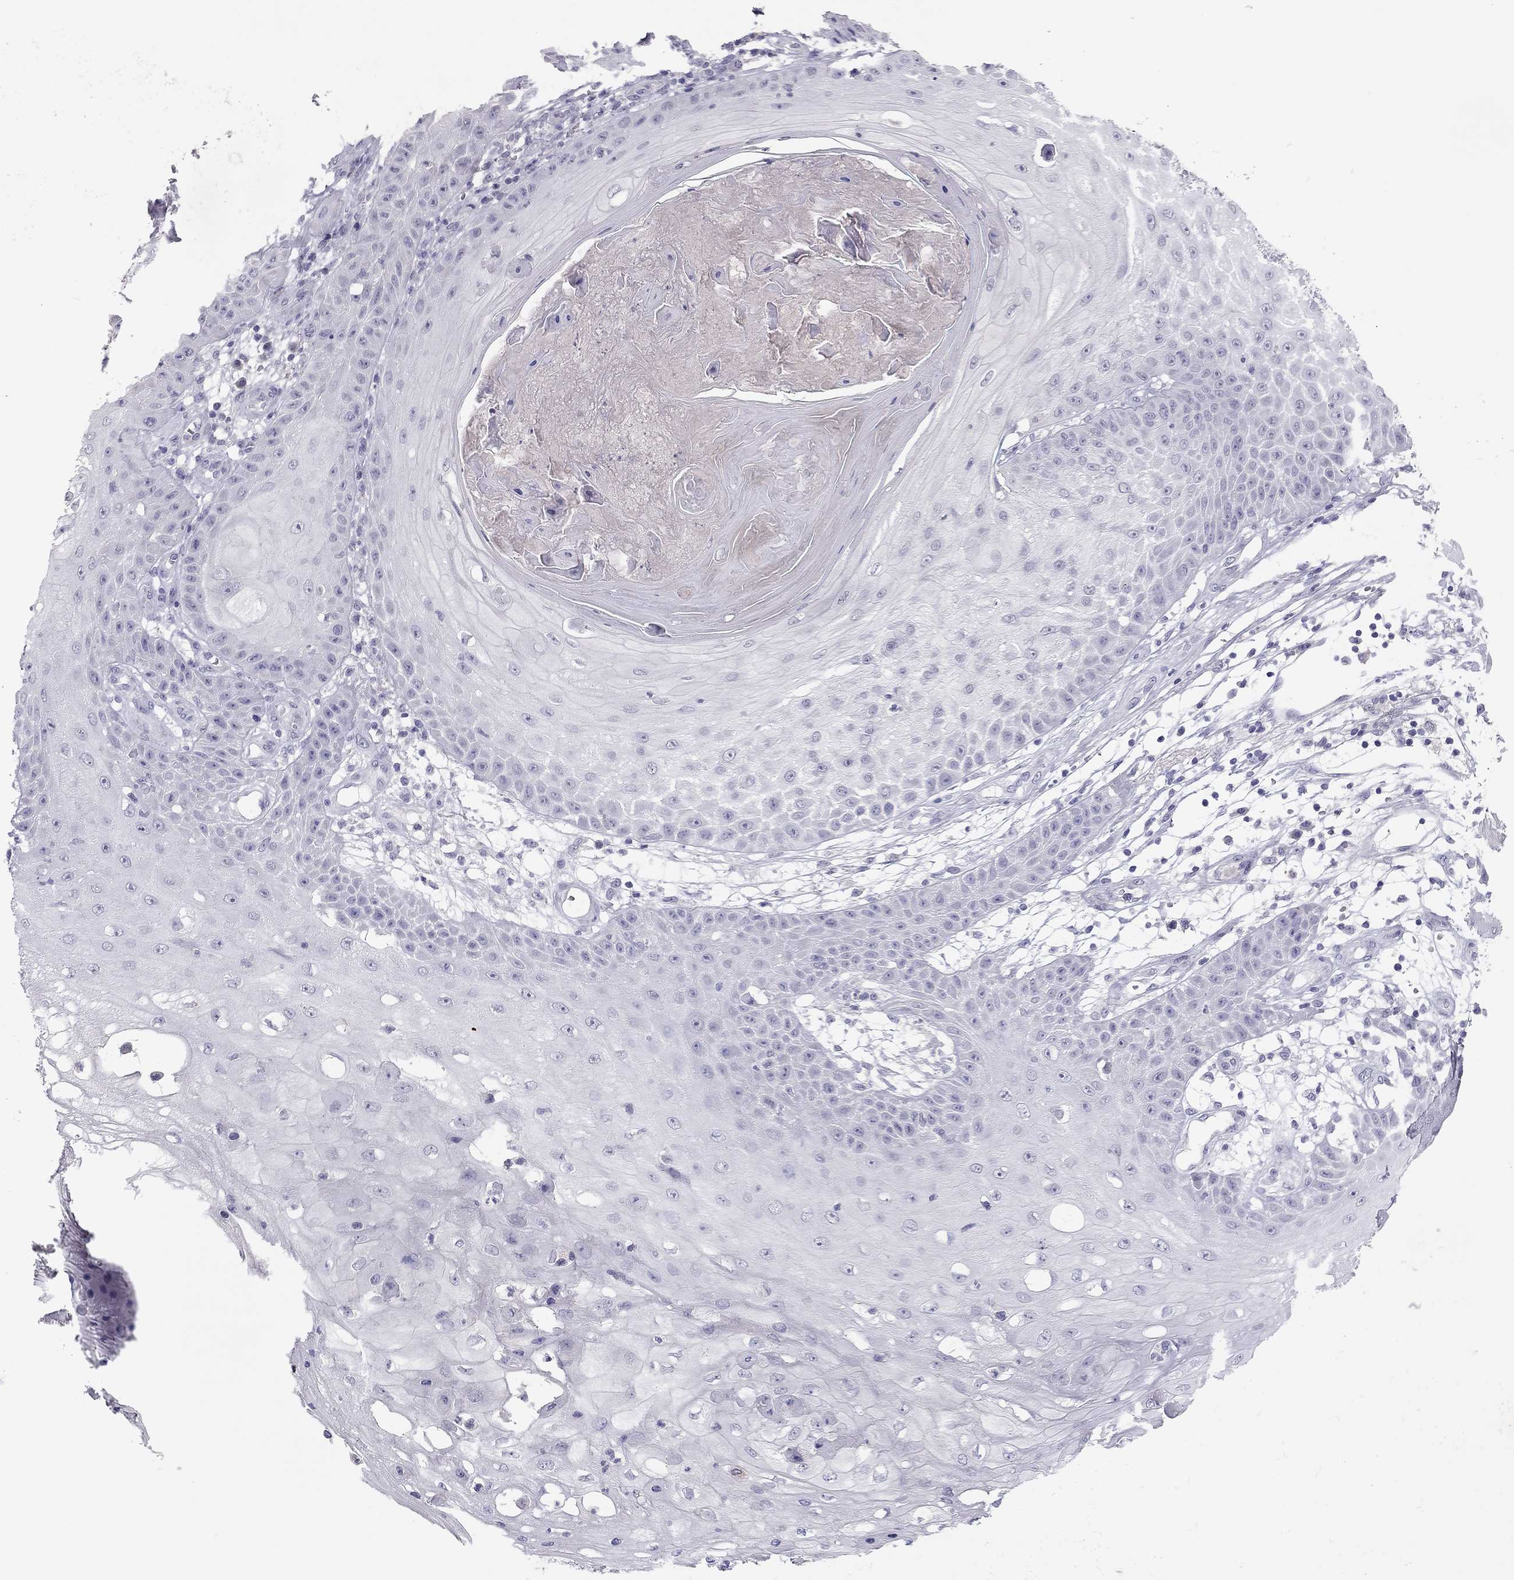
{"staining": {"intensity": "negative", "quantity": "none", "location": "none"}, "tissue": "skin cancer", "cell_type": "Tumor cells", "image_type": "cancer", "snomed": [{"axis": "morphology", "description": "Squamous cell carcinoma, NOS"}, {"axis": "topography", "description": "Skin"}], "caption": "Tumor cells show no significant protein positivity in skin cancer. The staining was performed using DAB (3,3'-diaminobenzidine) to visualize the protein expression in brown, while the nuclei were stained in blue with hematoxylin (Magnification: 20x).", "gene": "ADORA2A", "patient": {"sex": "male", "age": 70}}